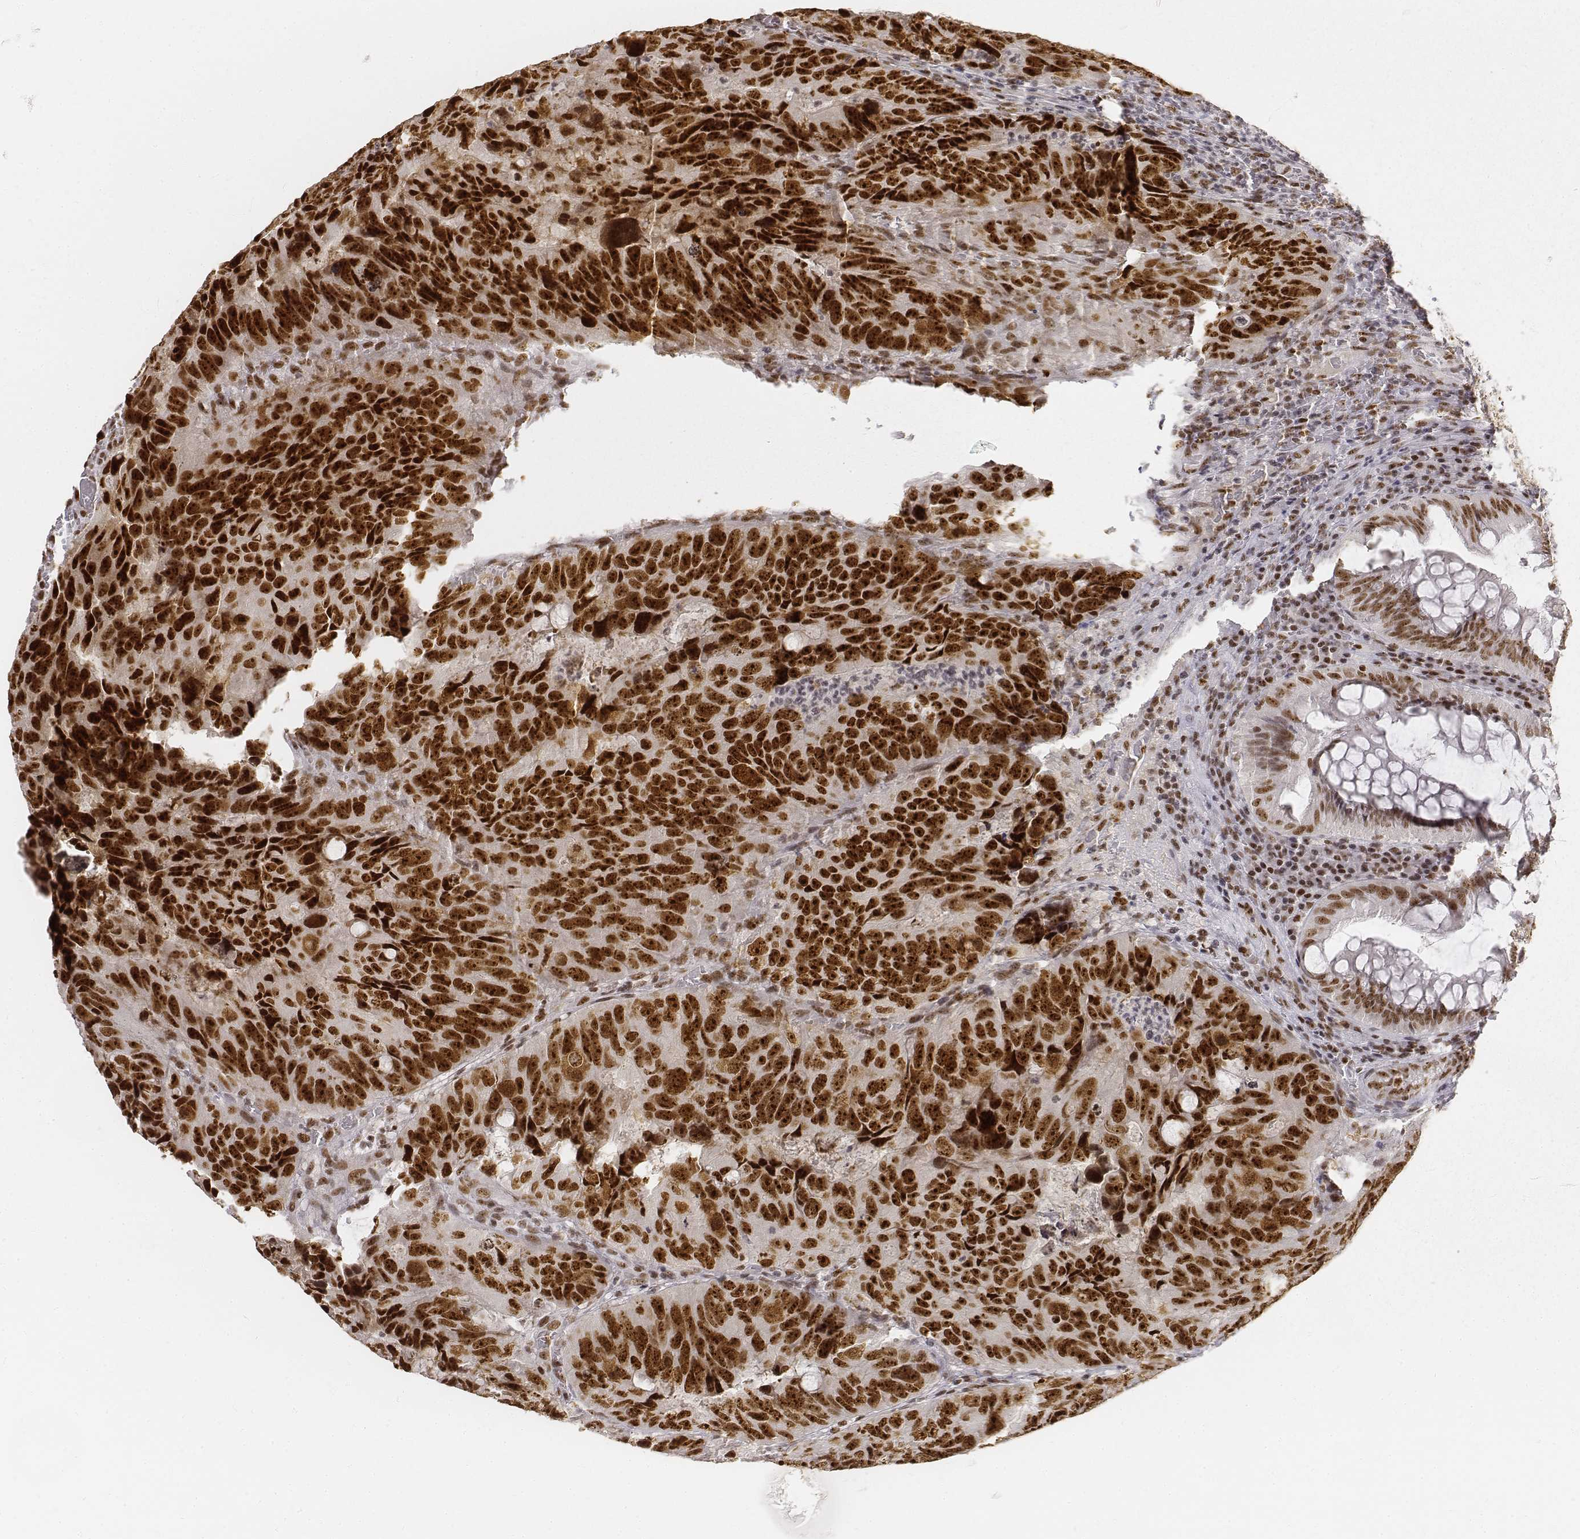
{"staining": {"intensity": "strong", "quantity": ">75%", "location": "nuclear"}, "tissue": "colorectal cancer", "cell_type": "Tumor cells", "image_type": "cancer", "snomed": [{"axis": "morphology", "description": "Adenocarcinoma, NOS"}, {"axis": "topography", "description": "Colon"}], "caption": "This photomicrograph reveals IHC staining of colorectal cancer (adenocarcinoma), with high strong nuclear staining in approximately >75% of tumor cells.", "gene": "PHF6", "patient": {"sex": "male", "age": 79}}